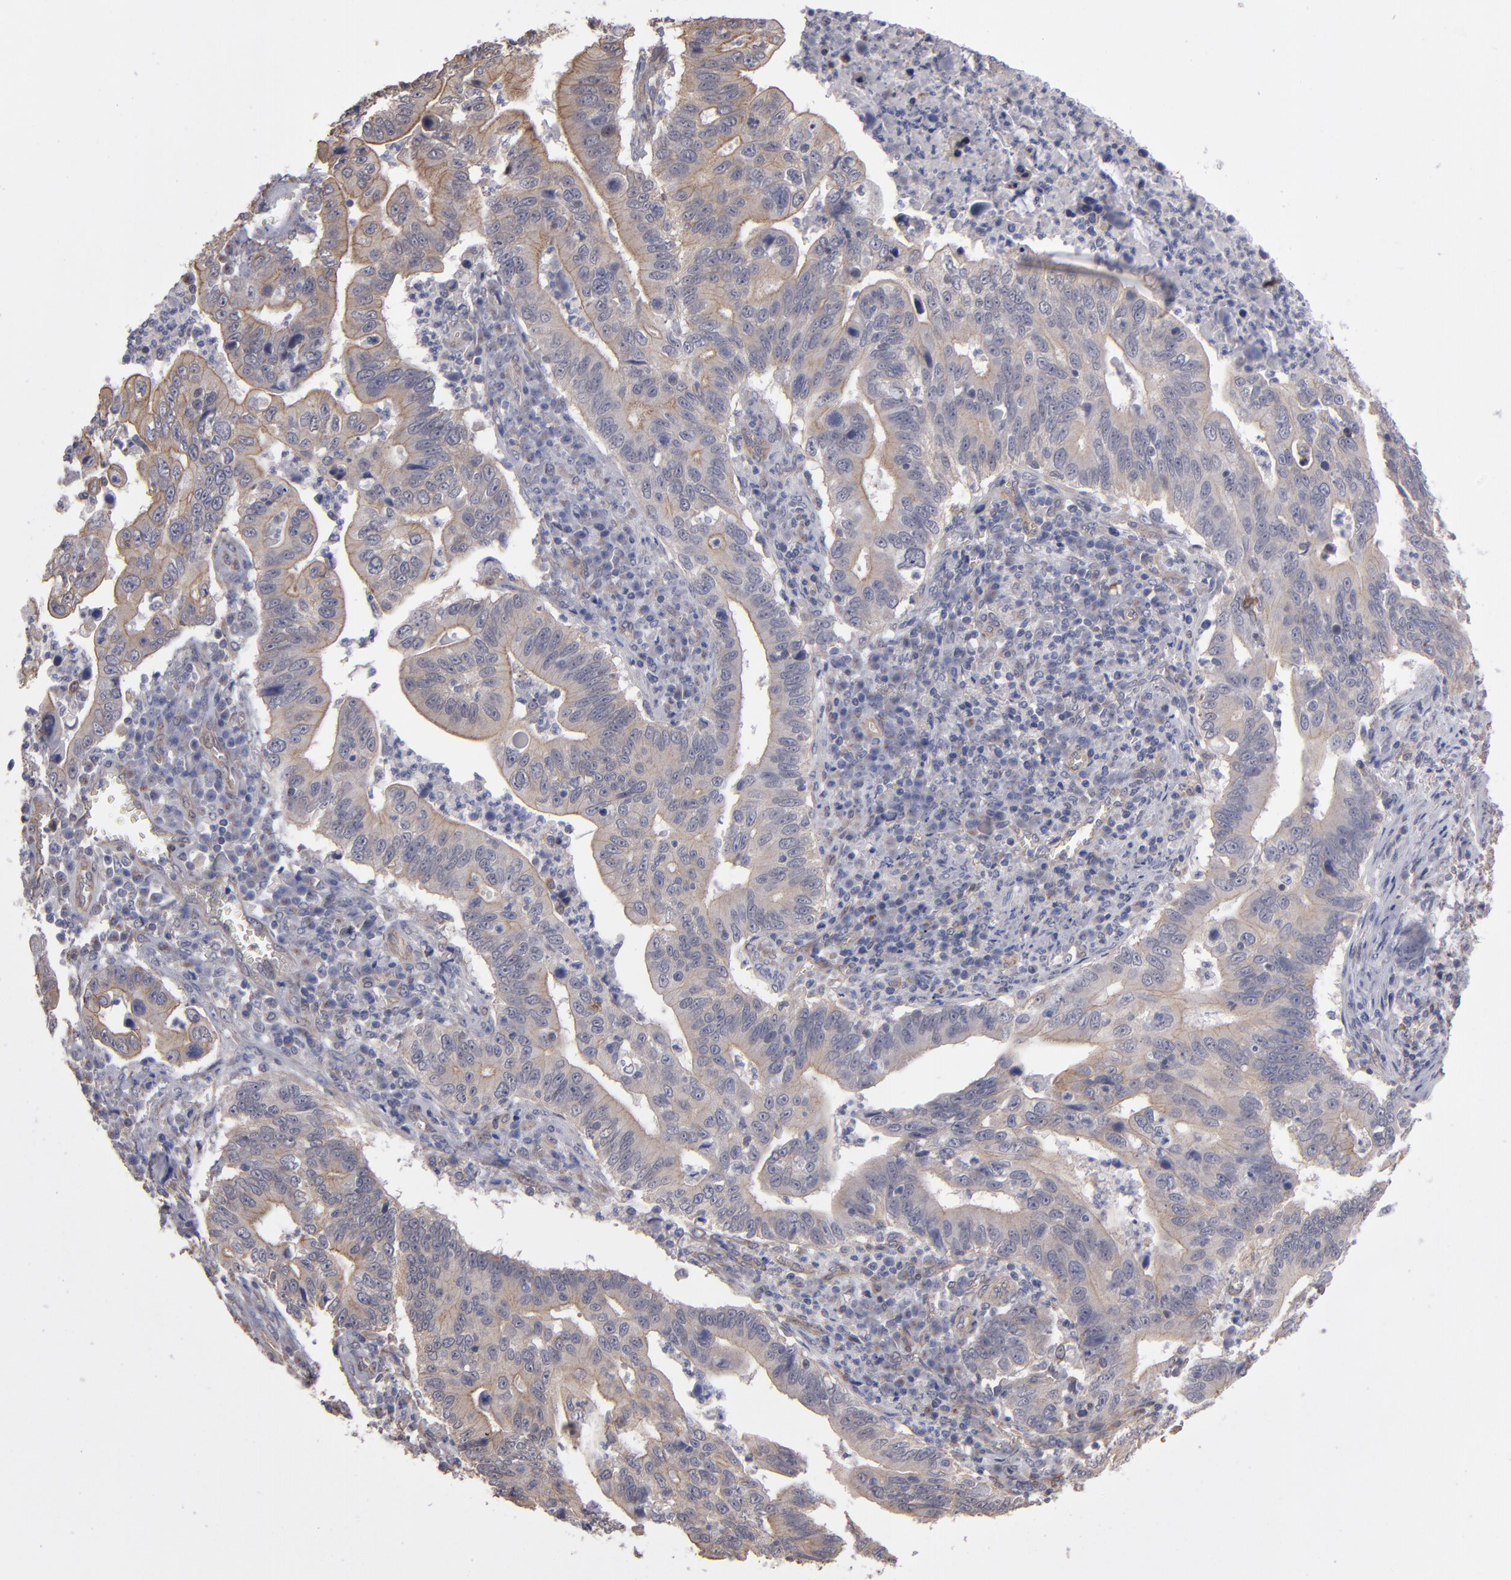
{"staining": {"intensity": "weak", "quantity": ">75%", "location": "cytoplasmic/membranous"}, "tissue": "stomach cancer", "cell_type": "Tumor cells", "image_type": "cancer", "snomed": [{"axis": "morphology", "description": "Adenocarcinoma, NOS"}, {"axis": "topography", "description": "Stomach, upper"}], "caption": "The immunohistochemical stain shows weak cytoplasmic/membranous staining in tumor cells of stomach cancer tissue.", "gene": "NDRG2", "patient": {"sex": "male", "age": 63}}